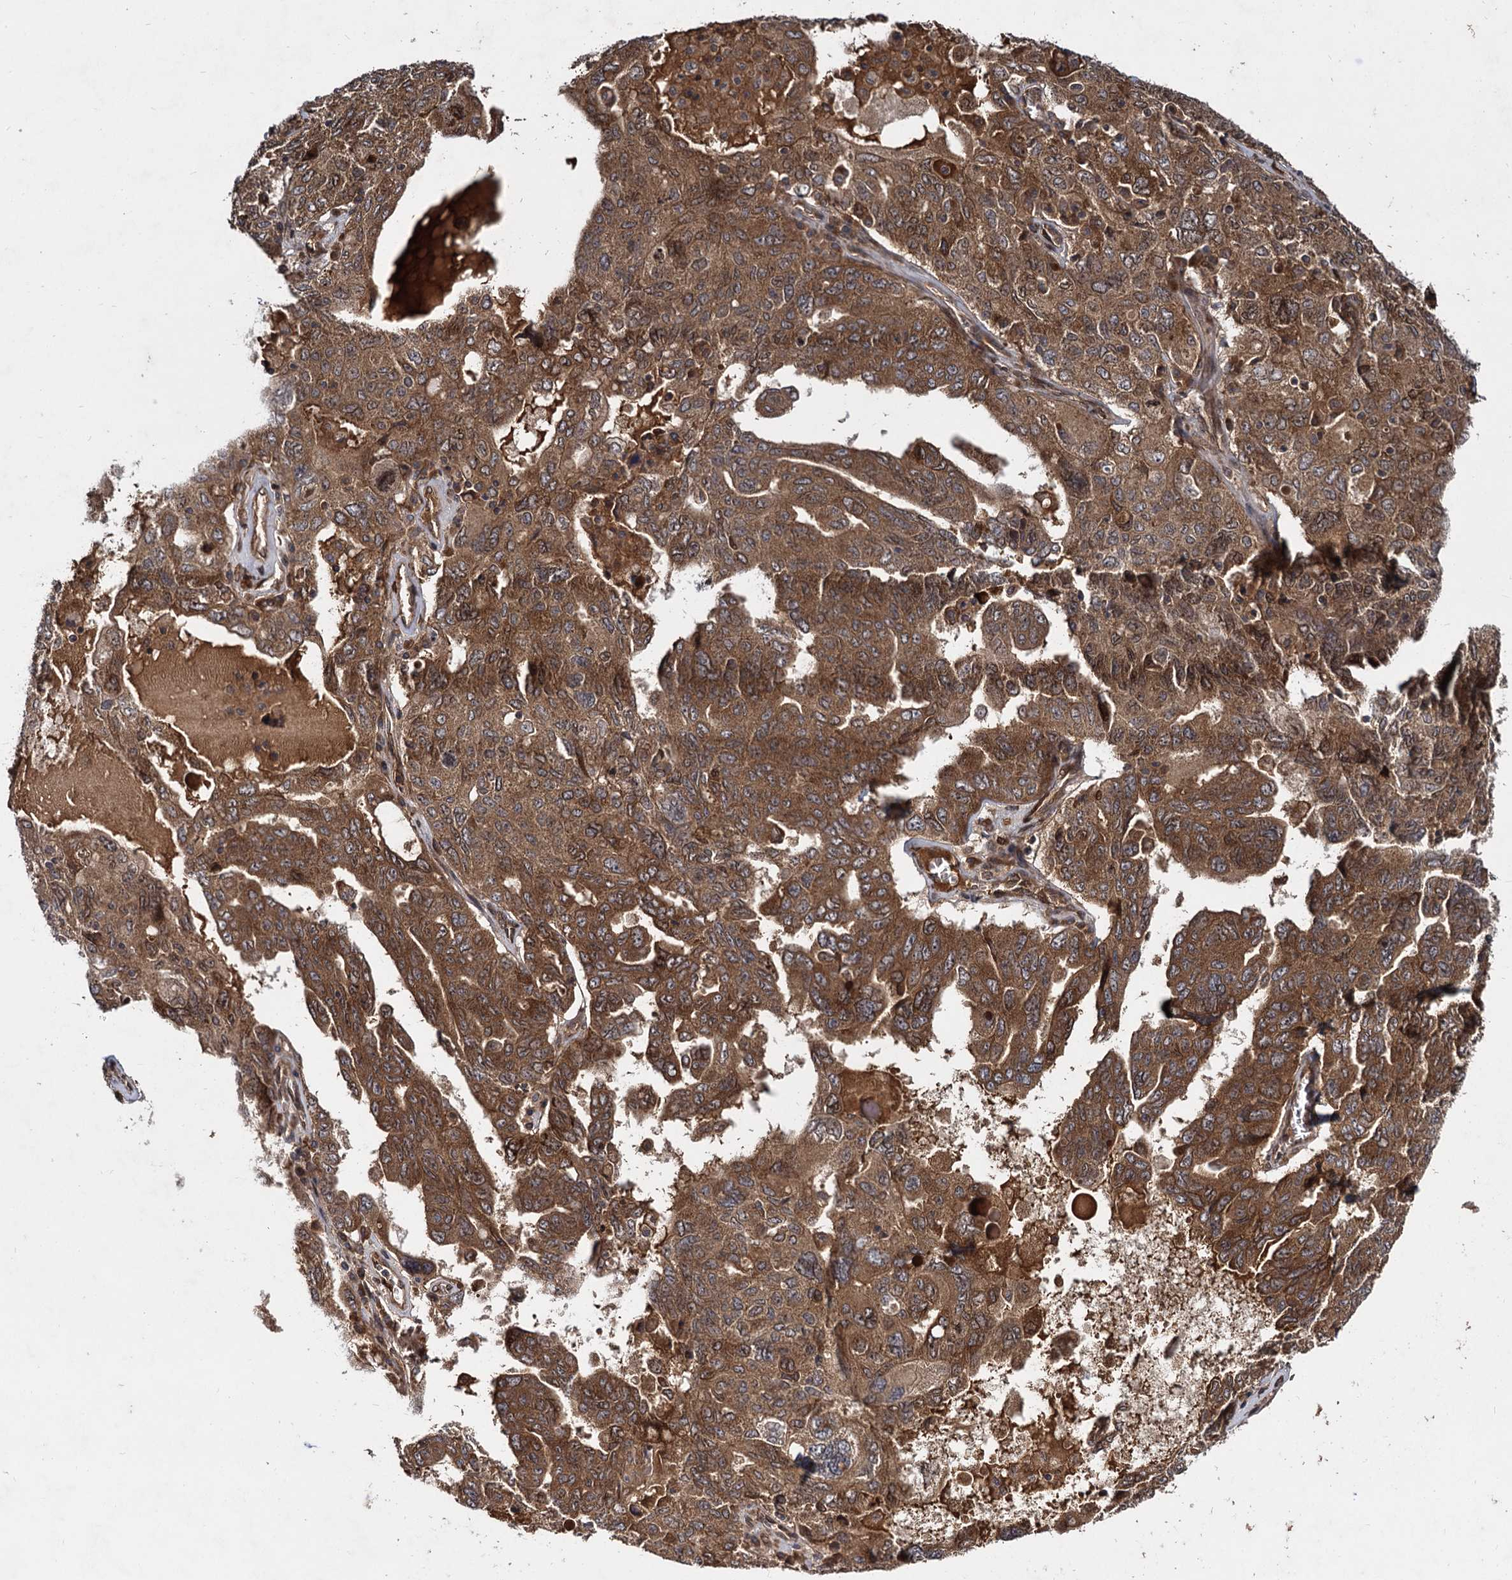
{"staining": {"intensity": "strong", "quantity": ">75%", "location": "cytoplasmic/membranous"}, "tissue": "ovarian cancer", "cell_type": "Tumor cells", "image_type": "cancer", "snomed": [{"axis": "morphology", "description": "Carcinoma, endometroid"}, {"axis": "topography", "description": "Ovary"}], "caption": "Immunohistochemistry (IHC) (DAB (3,3'-diaminobenzidine)) staining of ovarian cancer (endometroid carcinoma) displays strong cytoplasmic/membranous protein positivity in approximately >75% of tumor cells.", "gene": "DCP1B", "patient": {"sex": "female", "age": 62}}